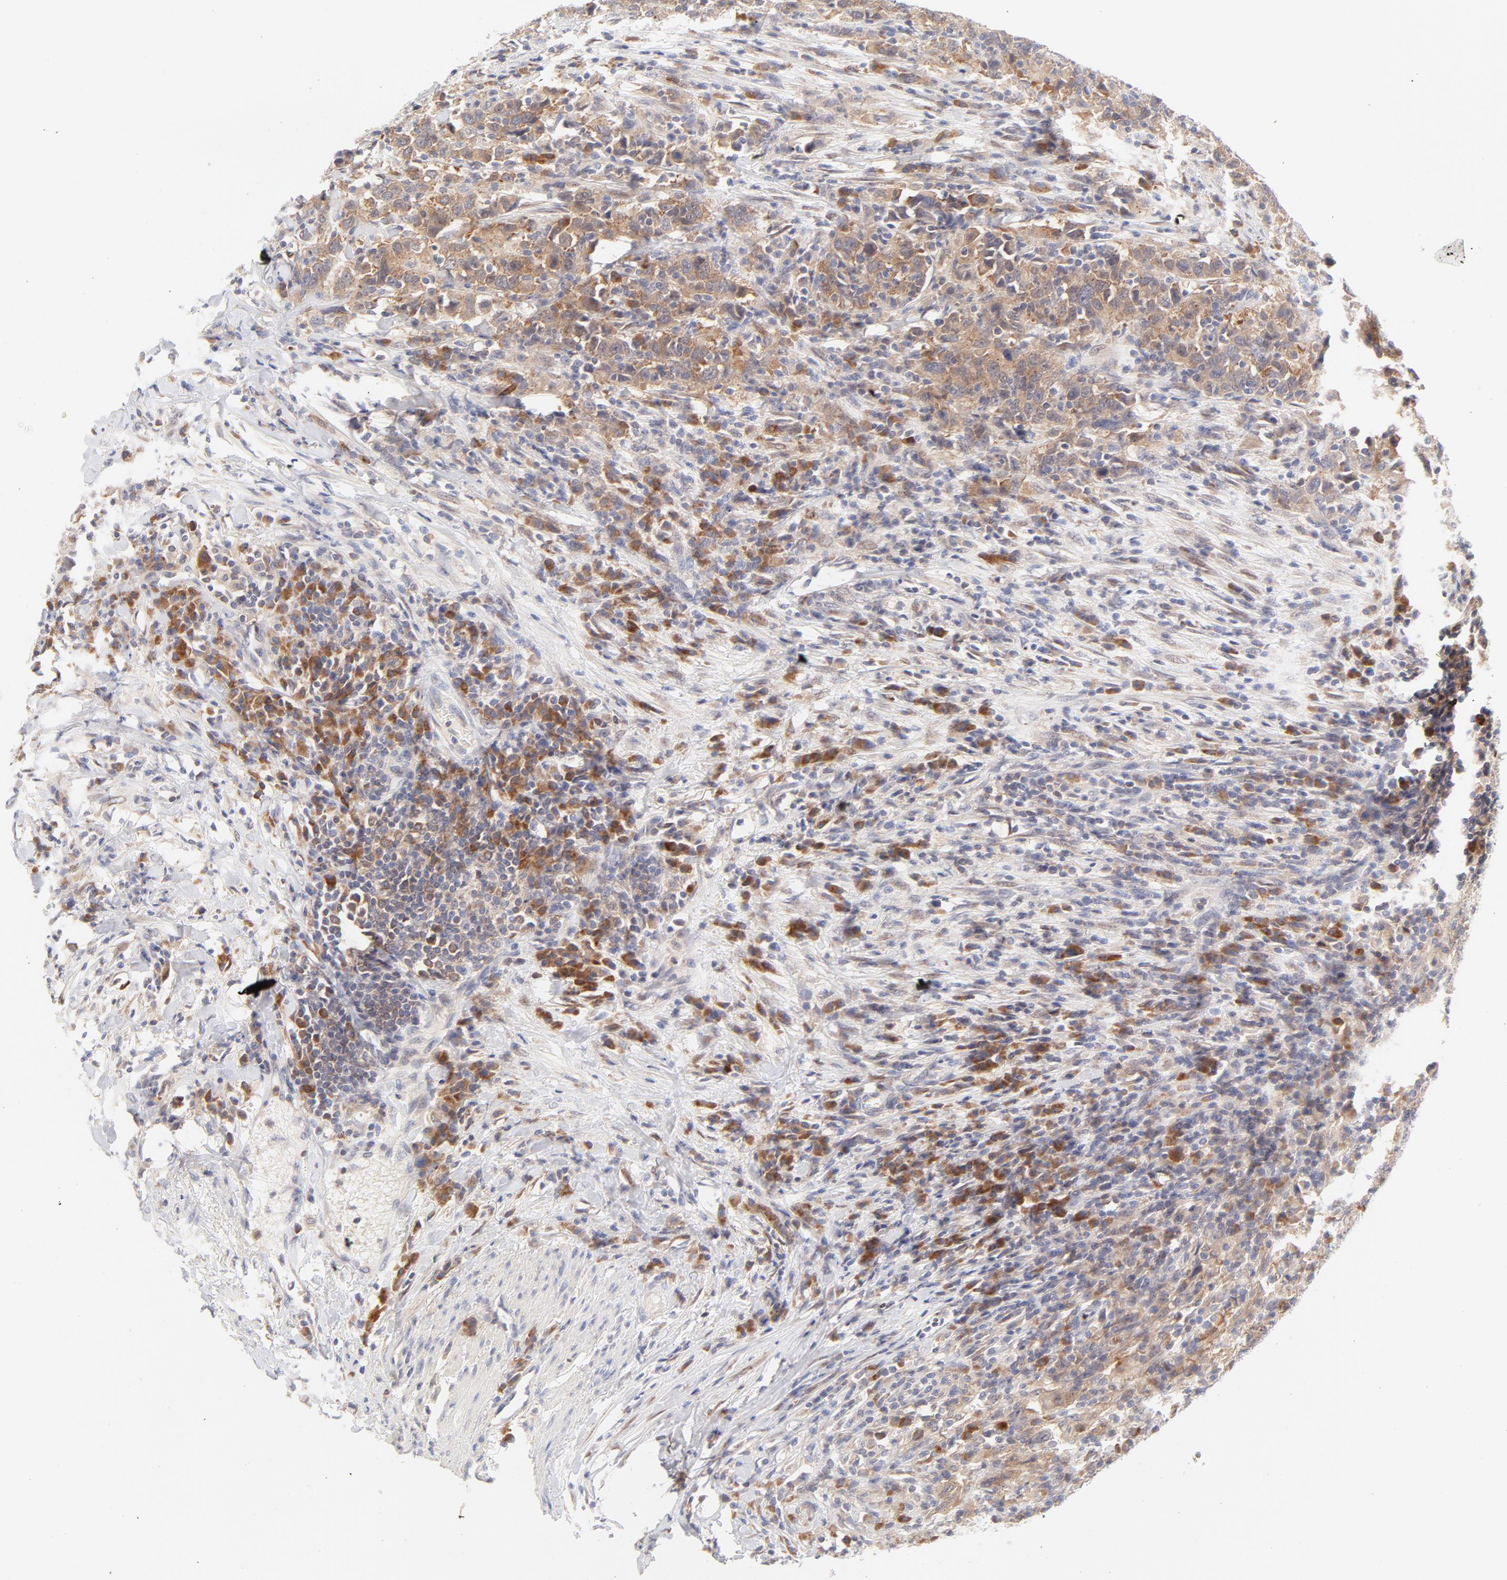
{"staining": {"intensity": "moderate", "quantity": ">75%", "location": "cytoplasmic/membranous"}, "tissue": "urothelial cancer", "cell_type": "Tumor cells", "image_type": "cancer", "snomed": [{"axis": "morphology", "description": "Urothelial carcinoma, High grade"}, {"axis": "topography", "description": "Urinary bladder"}], "caption": "Urothelial cancer stained with a brown dye displays moderate cytoplasmic/membranous positive positivity in approximately >75% of tumor cells.", "gene": "RPS6KA1", "patient": {"sex": "male", "age": 61}}